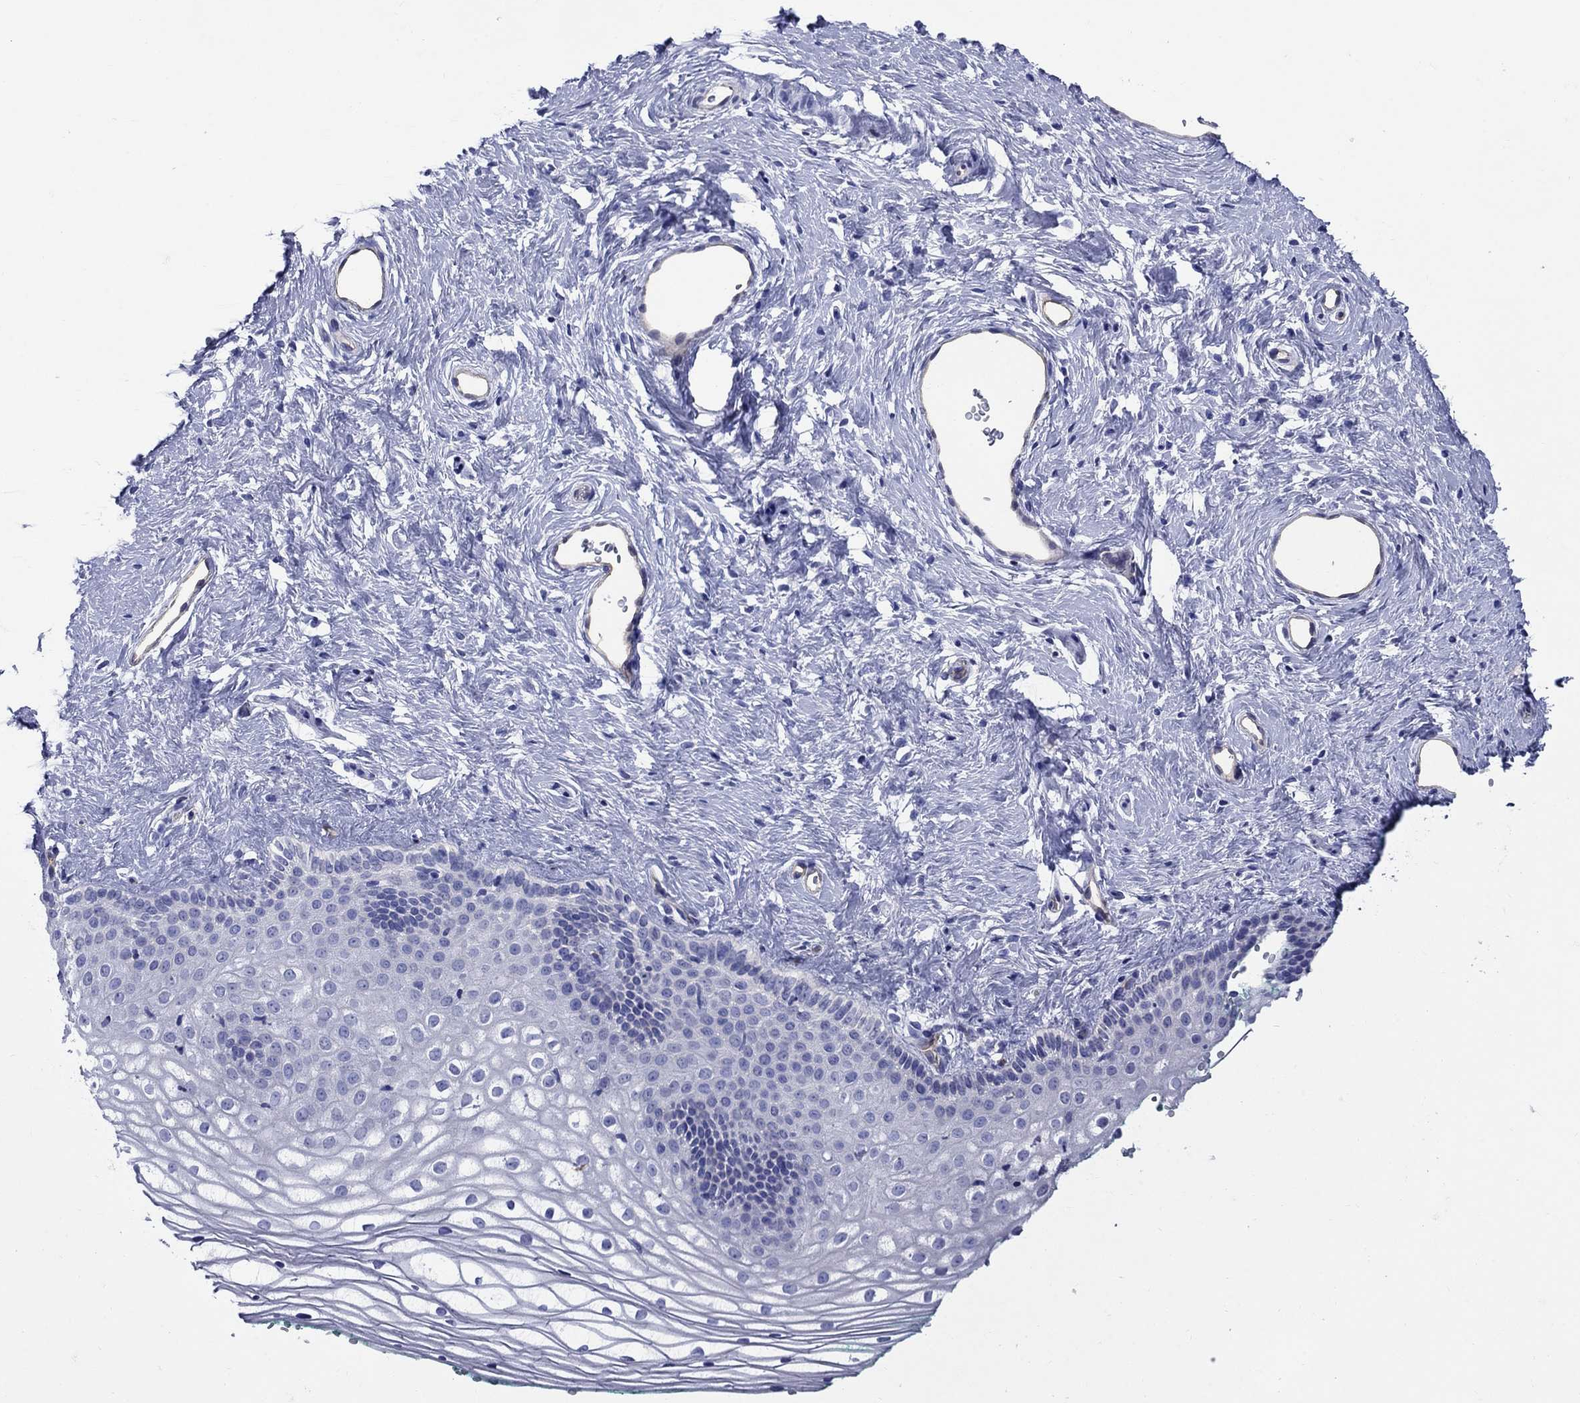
{"staining": {"intensity": "negative", "quantity": "none", "location": "none"}, "tissue": "vagina", "cell_type": "Squamous epithelial cells", "image_type": "normal", "snomed": [{"axis": "morphology", "description": "Normal tissue, NOS"}, {"axis": "topography", "description": "Vagina"}], "caption": "The image exhibits no significant staining in squamous epithelial cells of vagina.", "gene": "SMCP", "patient": {"sex": "female", "age": 36}}